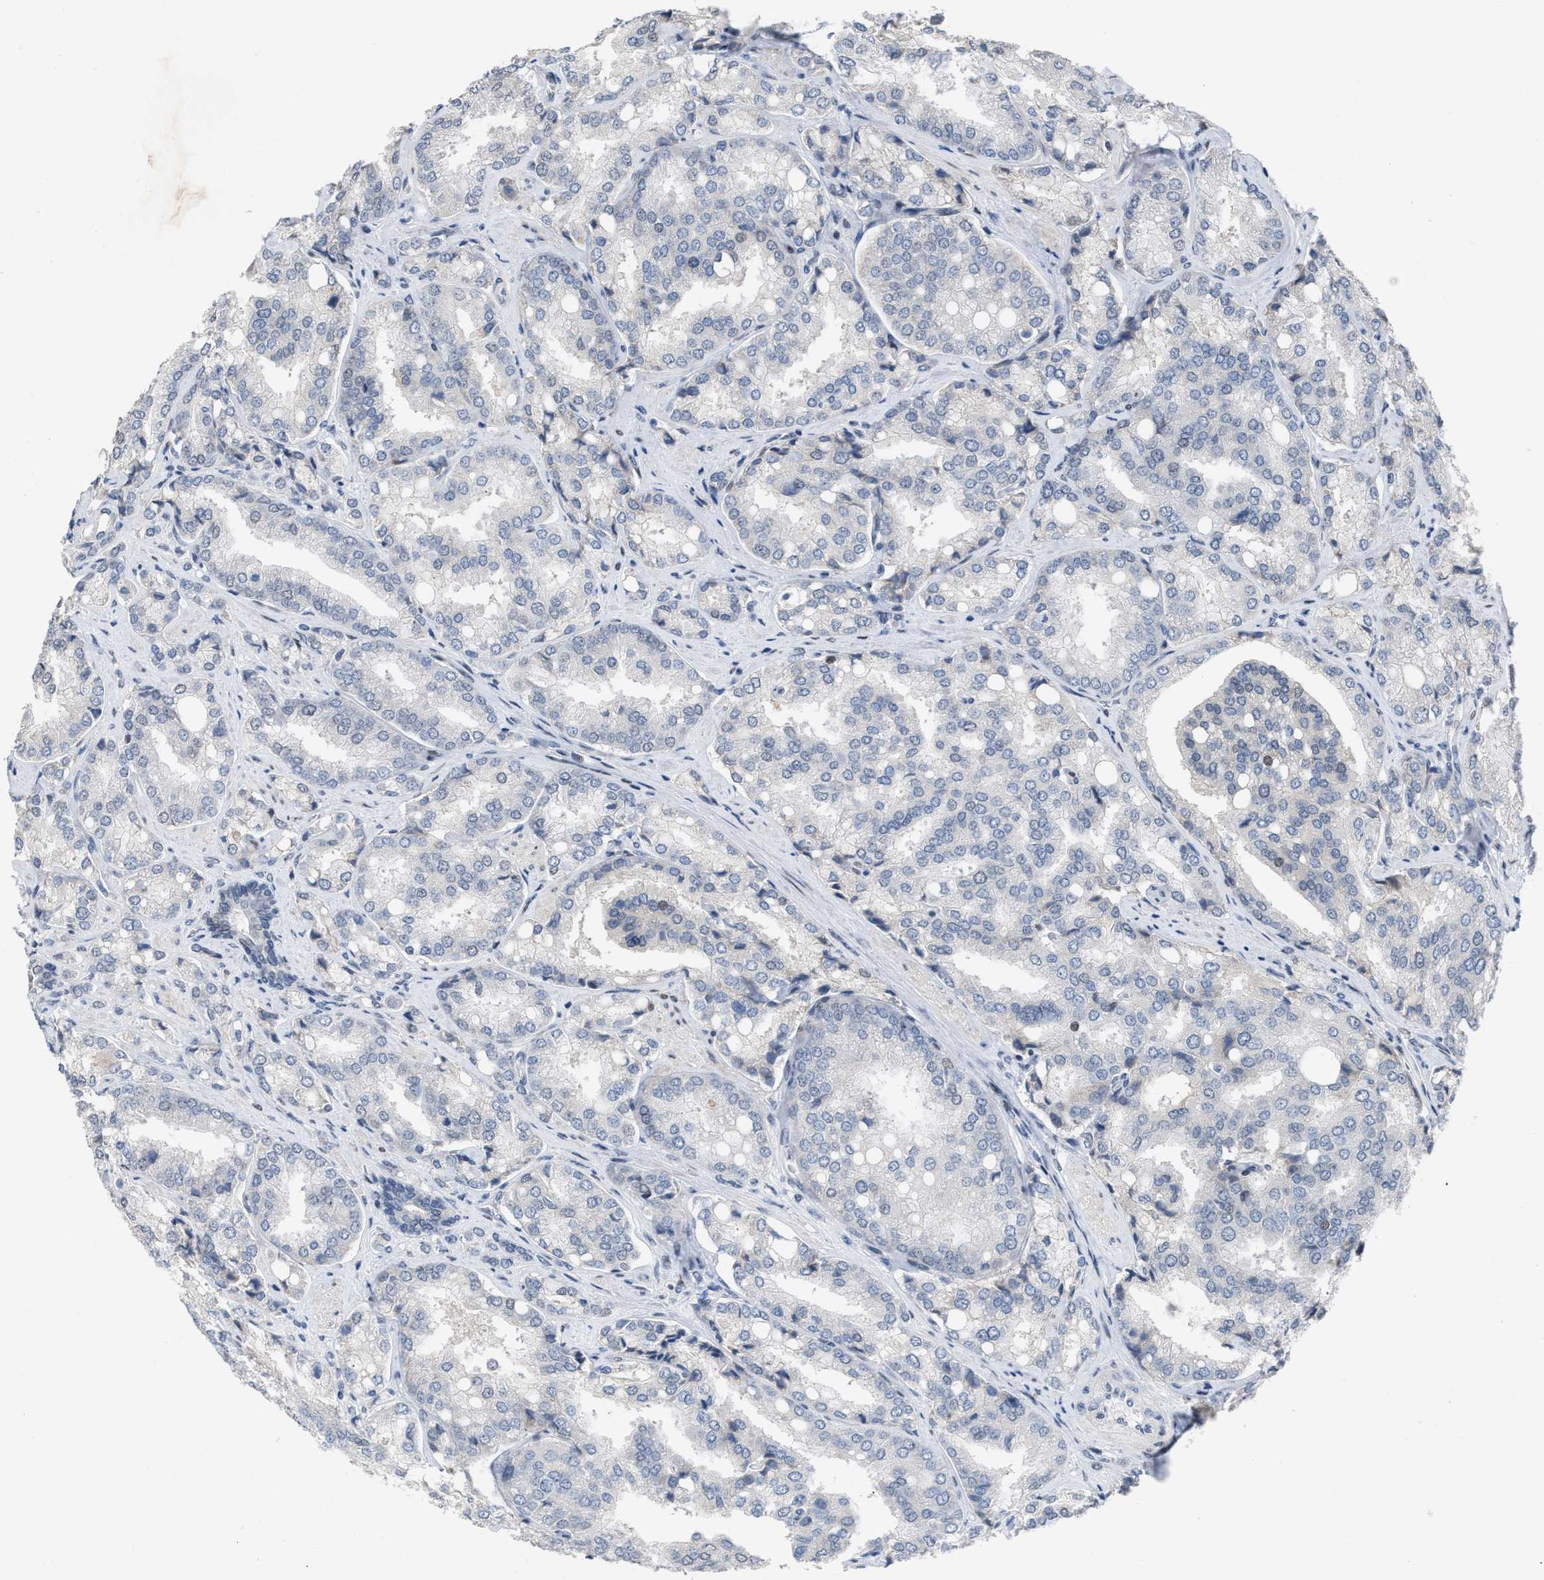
{"staining": {"intensity": "negative", "quantity": "none", "location": "none"}, "tissue": "prostate cancer", "cell_type": "Tumor cells", "image_type": "cancer", "snomed": [{"axis": "morphology", "description": "Adenocarcinoma, High grade"}, {"axis": "topography", "description": "Prostate"}], "caption": "The immunohistochemistry image has no significant positivity in tumor cells of high-grade adenocarcinoma (prostate) tissue.", "gene": "SETDB1", "patient": {"sex": "male", "age": 50}}